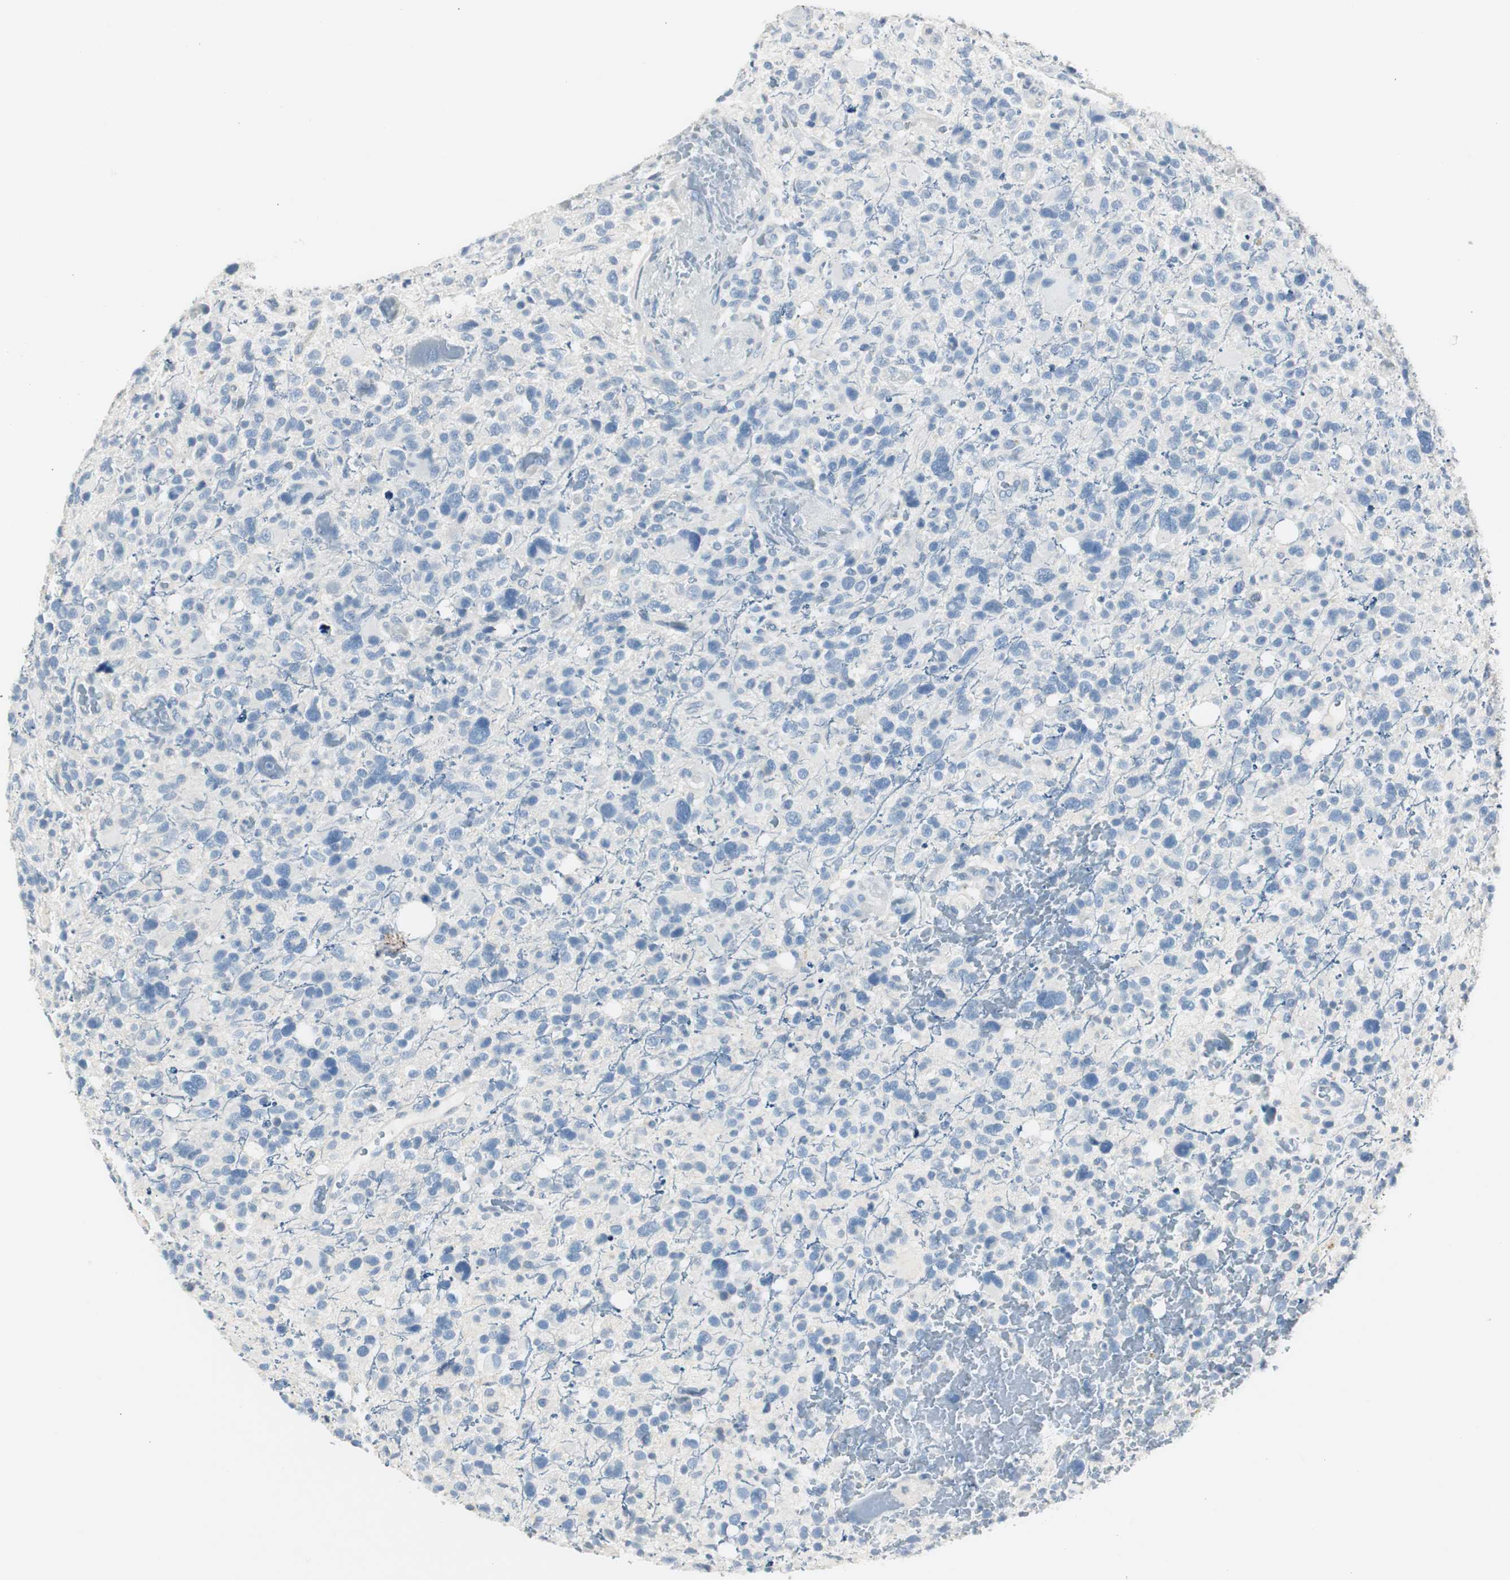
{"staining": {"intensity": "negative", "quantity": "none", "location": "none"}, "tissue": "glioma", "cell_type": "Tumor cells", "image_type": "cancer", "snomed": [{"axis": "morphology", "description": "Glioma, malignant, High grade"}, {"axis": "topography", "description": "Brain"}], "caption": "Tumor cells are negative for brown protein staining in glioma.", "gene": "LRP2", "patient": {"sex": "male", "age": 48}}